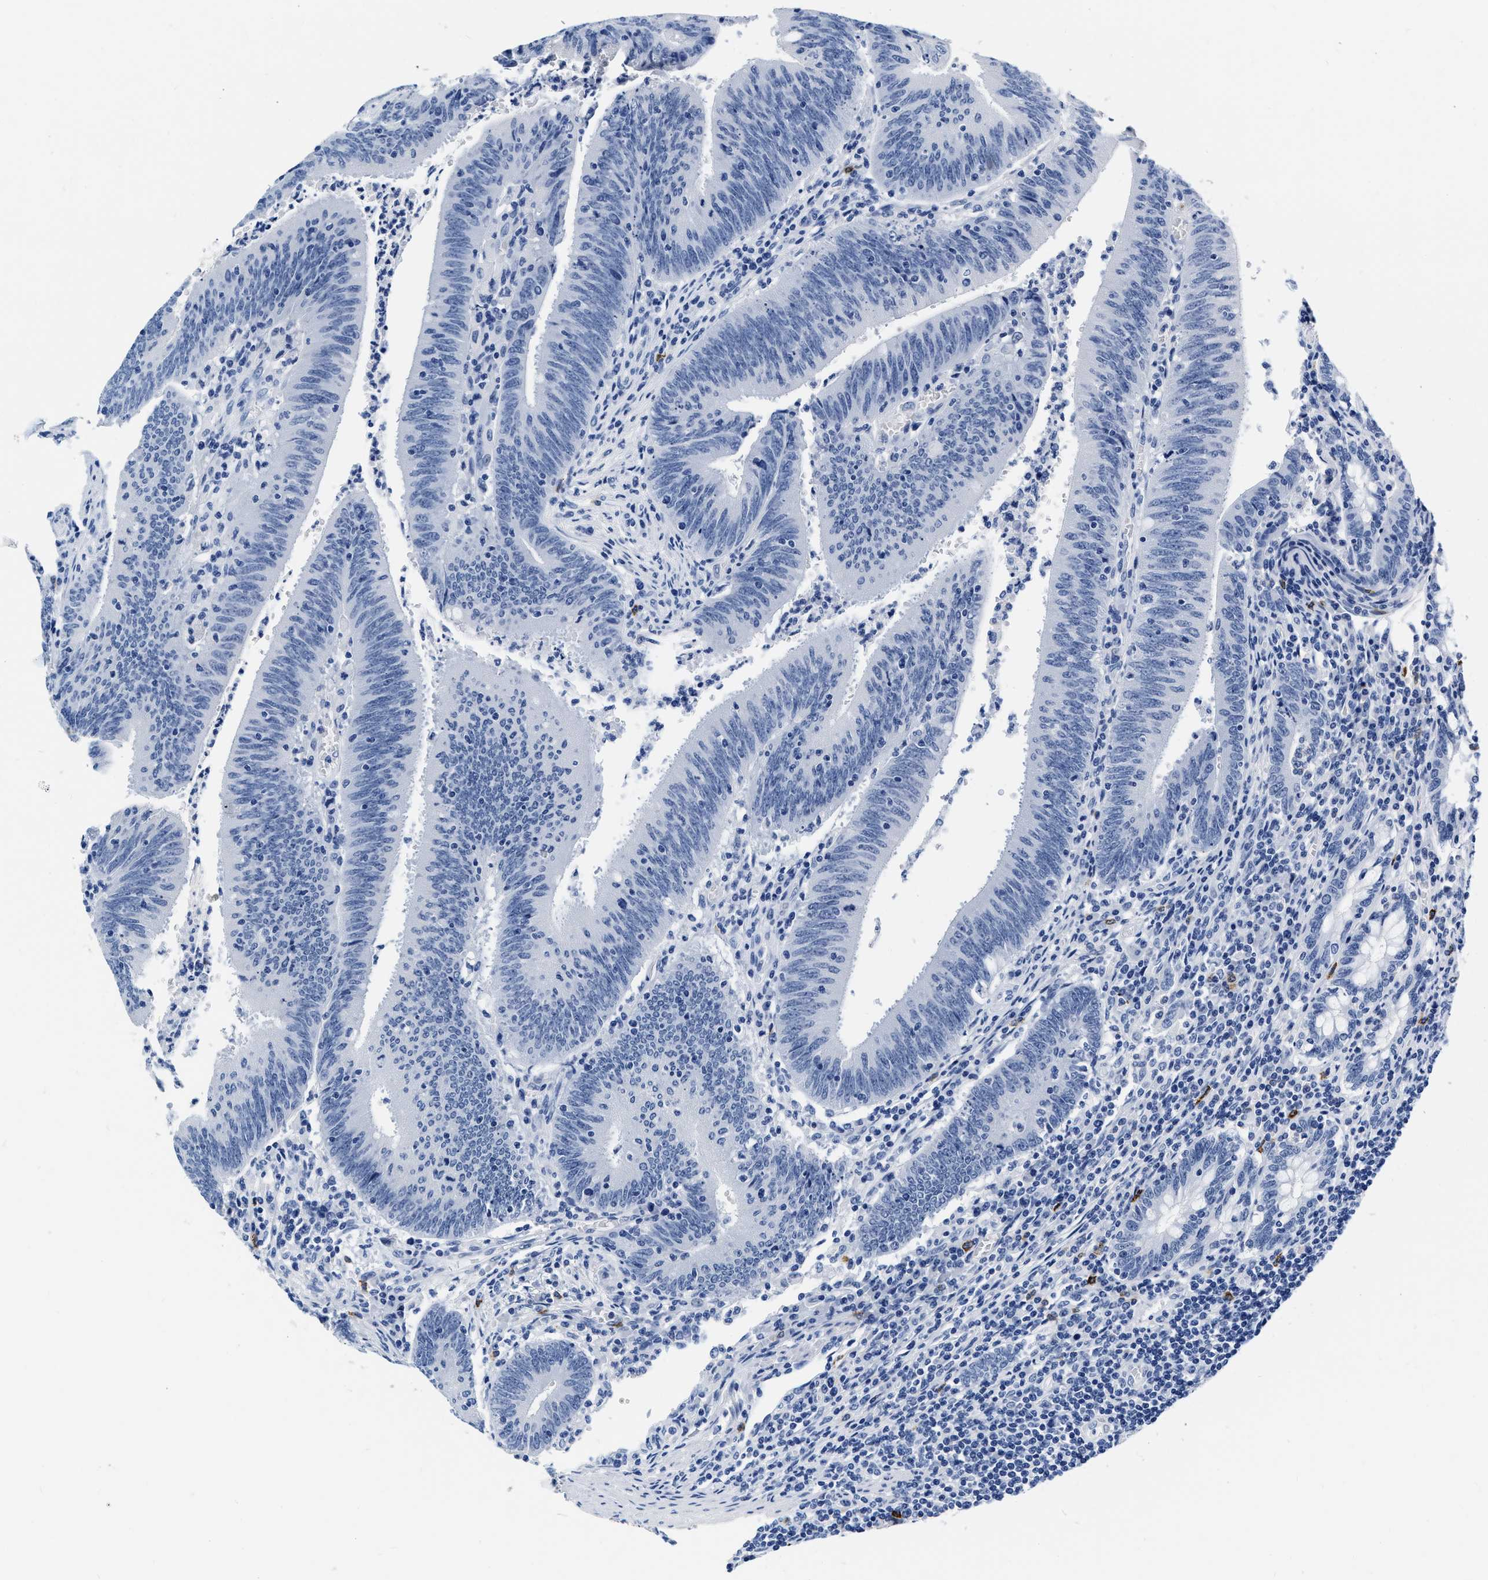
{"staining": {"intensity": "negative", "quantity": "none", "location": "none"}, "tissue": "colorectal cancer", "cell_type": "Tumor cells", "image_type": "cancer", "snomed": [{"axis": "morphology", "description": "Normal tissue, NOS"}, {"axis": "morphology", "description": "Adenocarcinoma, NOS"}, {"axis": "topography", "description": "Rectum"}], "caption": "This is an immunohistochemistry (IHC) image of adenocarcinoma (colorectal). There is no staining in tumor cells.", "gene": "CER1", "patient": {"sex": "female", "age": 66}}